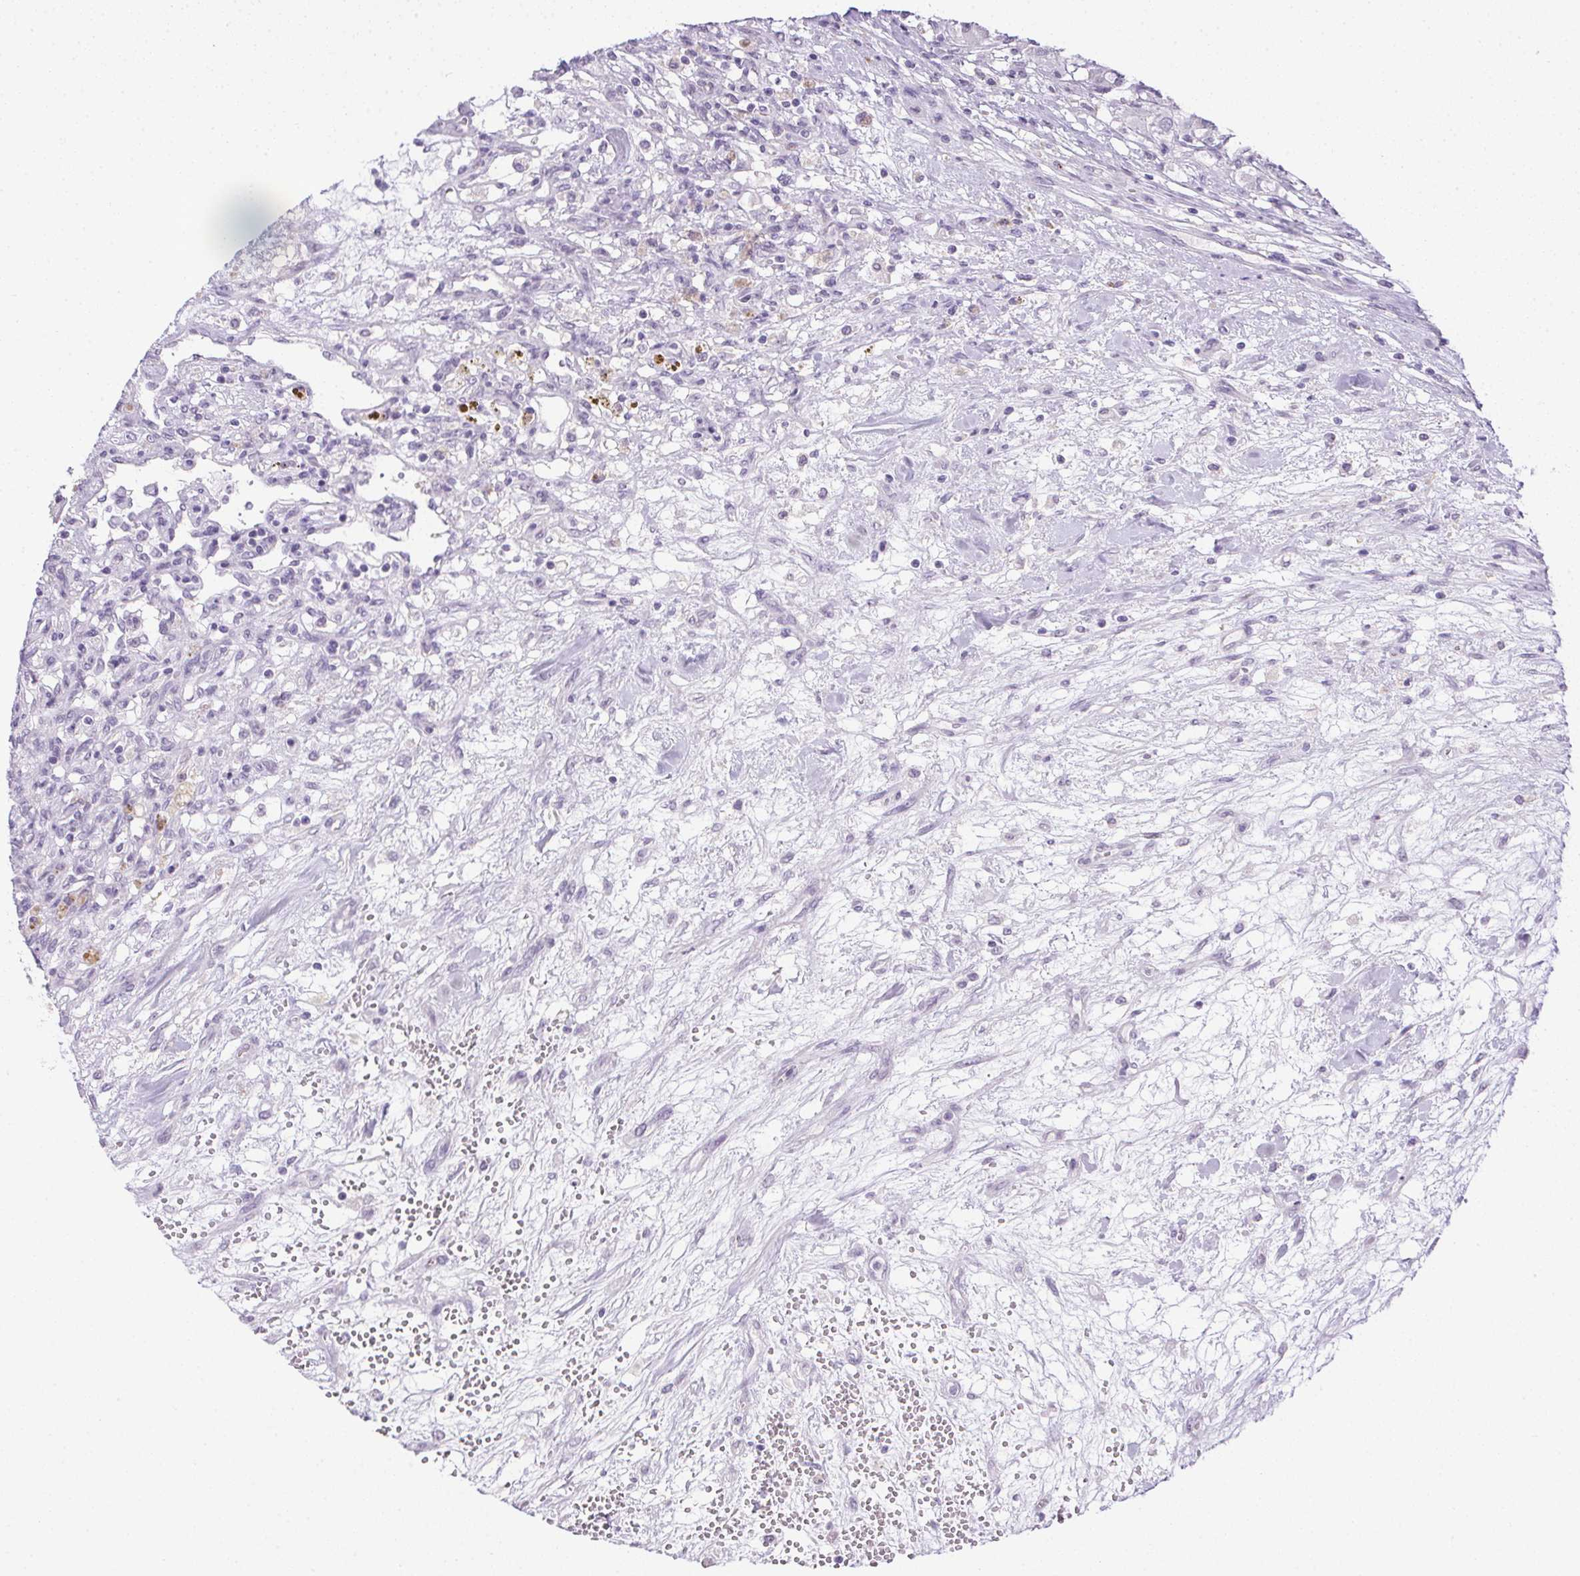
{"staining": {"intensity": "negative", "quantity": "none", "location": "none"}, "tissue": "renal cancer", "cell_type": "Tumor cells", "image_type": "cancer", "snomed": [{"axis": "morphology", "description": "Adenocarcinoma, NOS"}, {"axis": "topography", "description": "Kidney"}], "caption": "An IHC histopathology image of renal adenocarcinoma is shown. There is no staining in tumor cells of renal adenocarcinoma.", "gene": "PRL", "patient": {"sex": "female", "age": 63}}